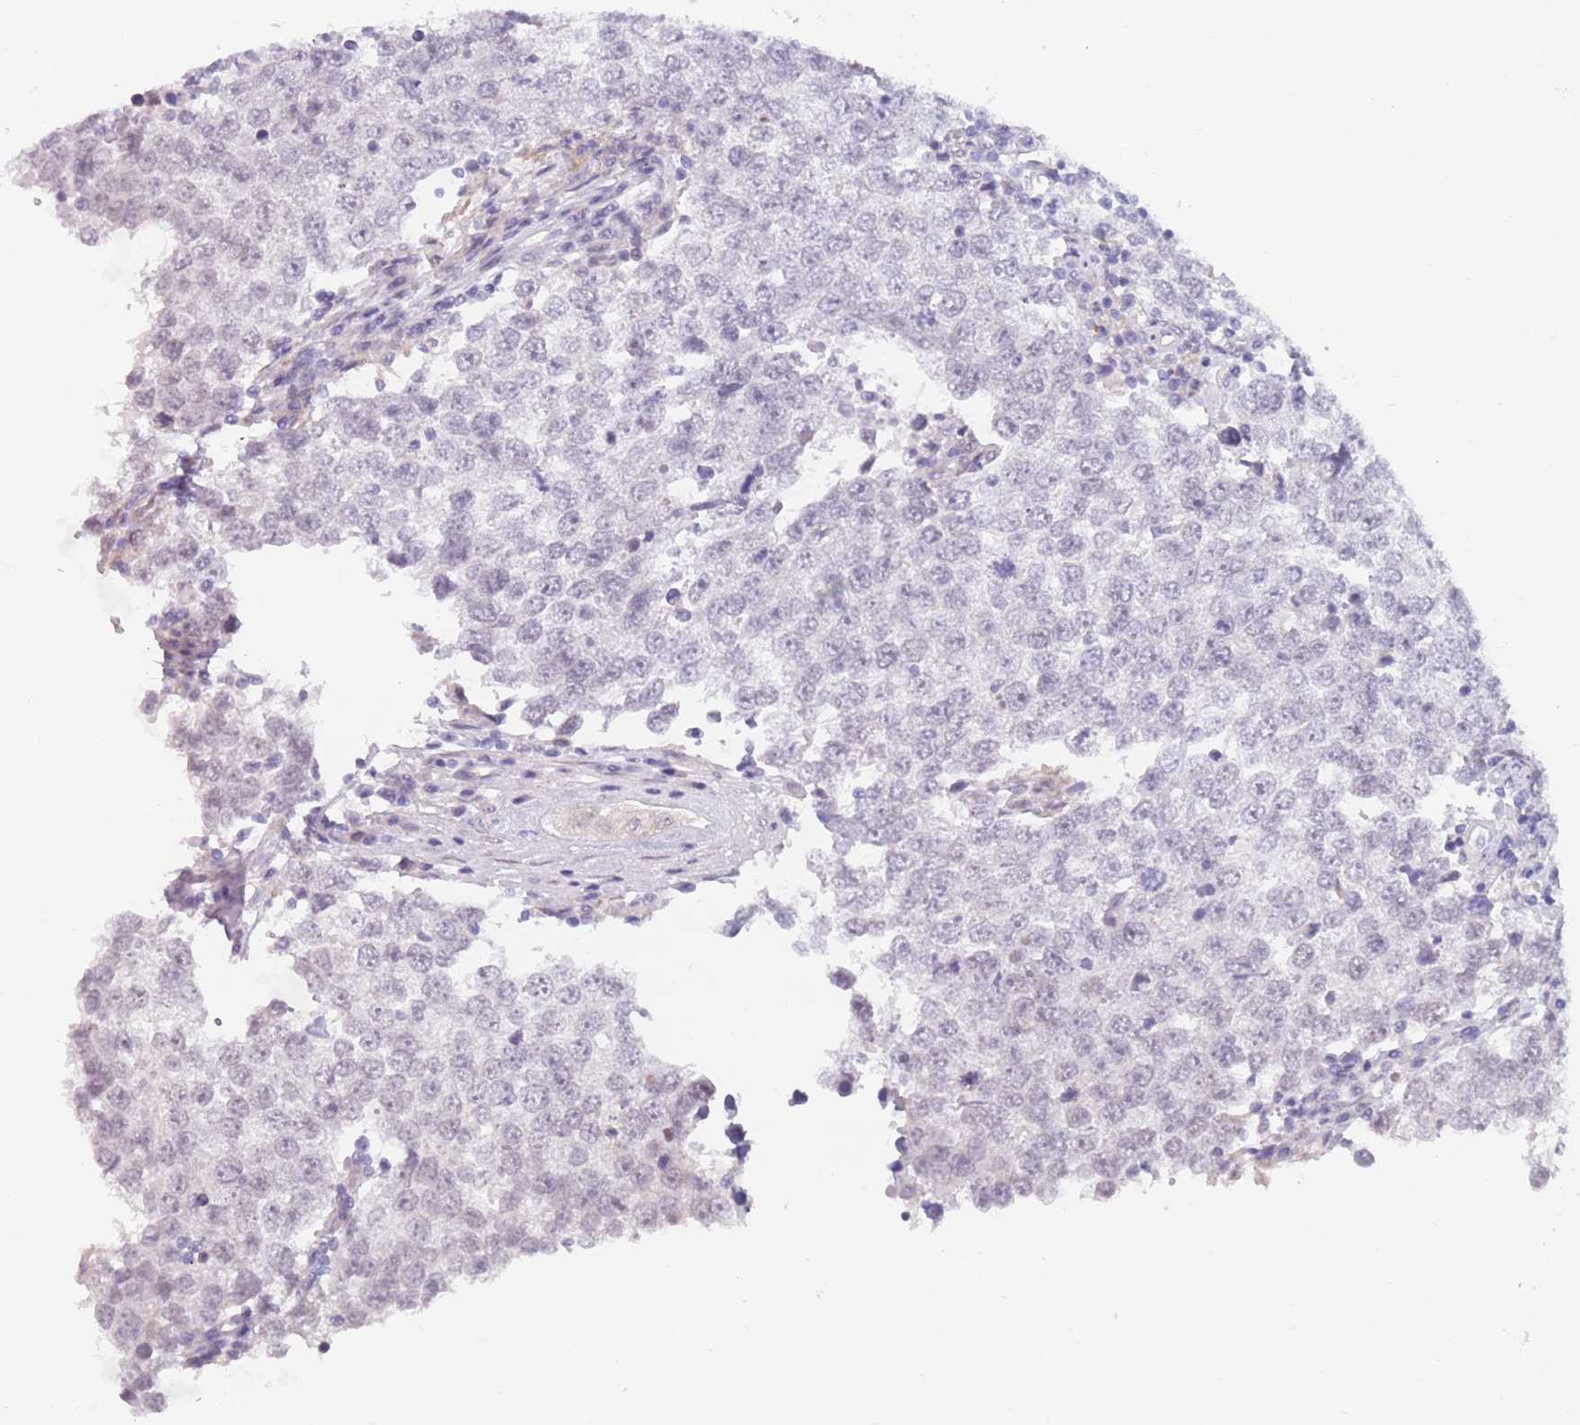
{"staining": {"intensity": "negative", "quantity": "none", "location": "none"}, "tissue": "testis cancer", "cell_type": "Tumor cells", "image_type": "cancer", "snomed": [{"axis": "morphology", "description": "Seminoma, NOS"}, {"axis": "morphology", "description": "Carcinoma, Embryonal, NOS"}, {"axis": "topography", "description": "Testis"}], "caption": "DAB immunohistochemical staining of human testis cancer shows no significant expression in tumor cells. (Brightfield microscopy of DAB immunohistochemistry at high magnification).", "gene": "PODXL", "patient": {"sex": "male", "age": 28}}